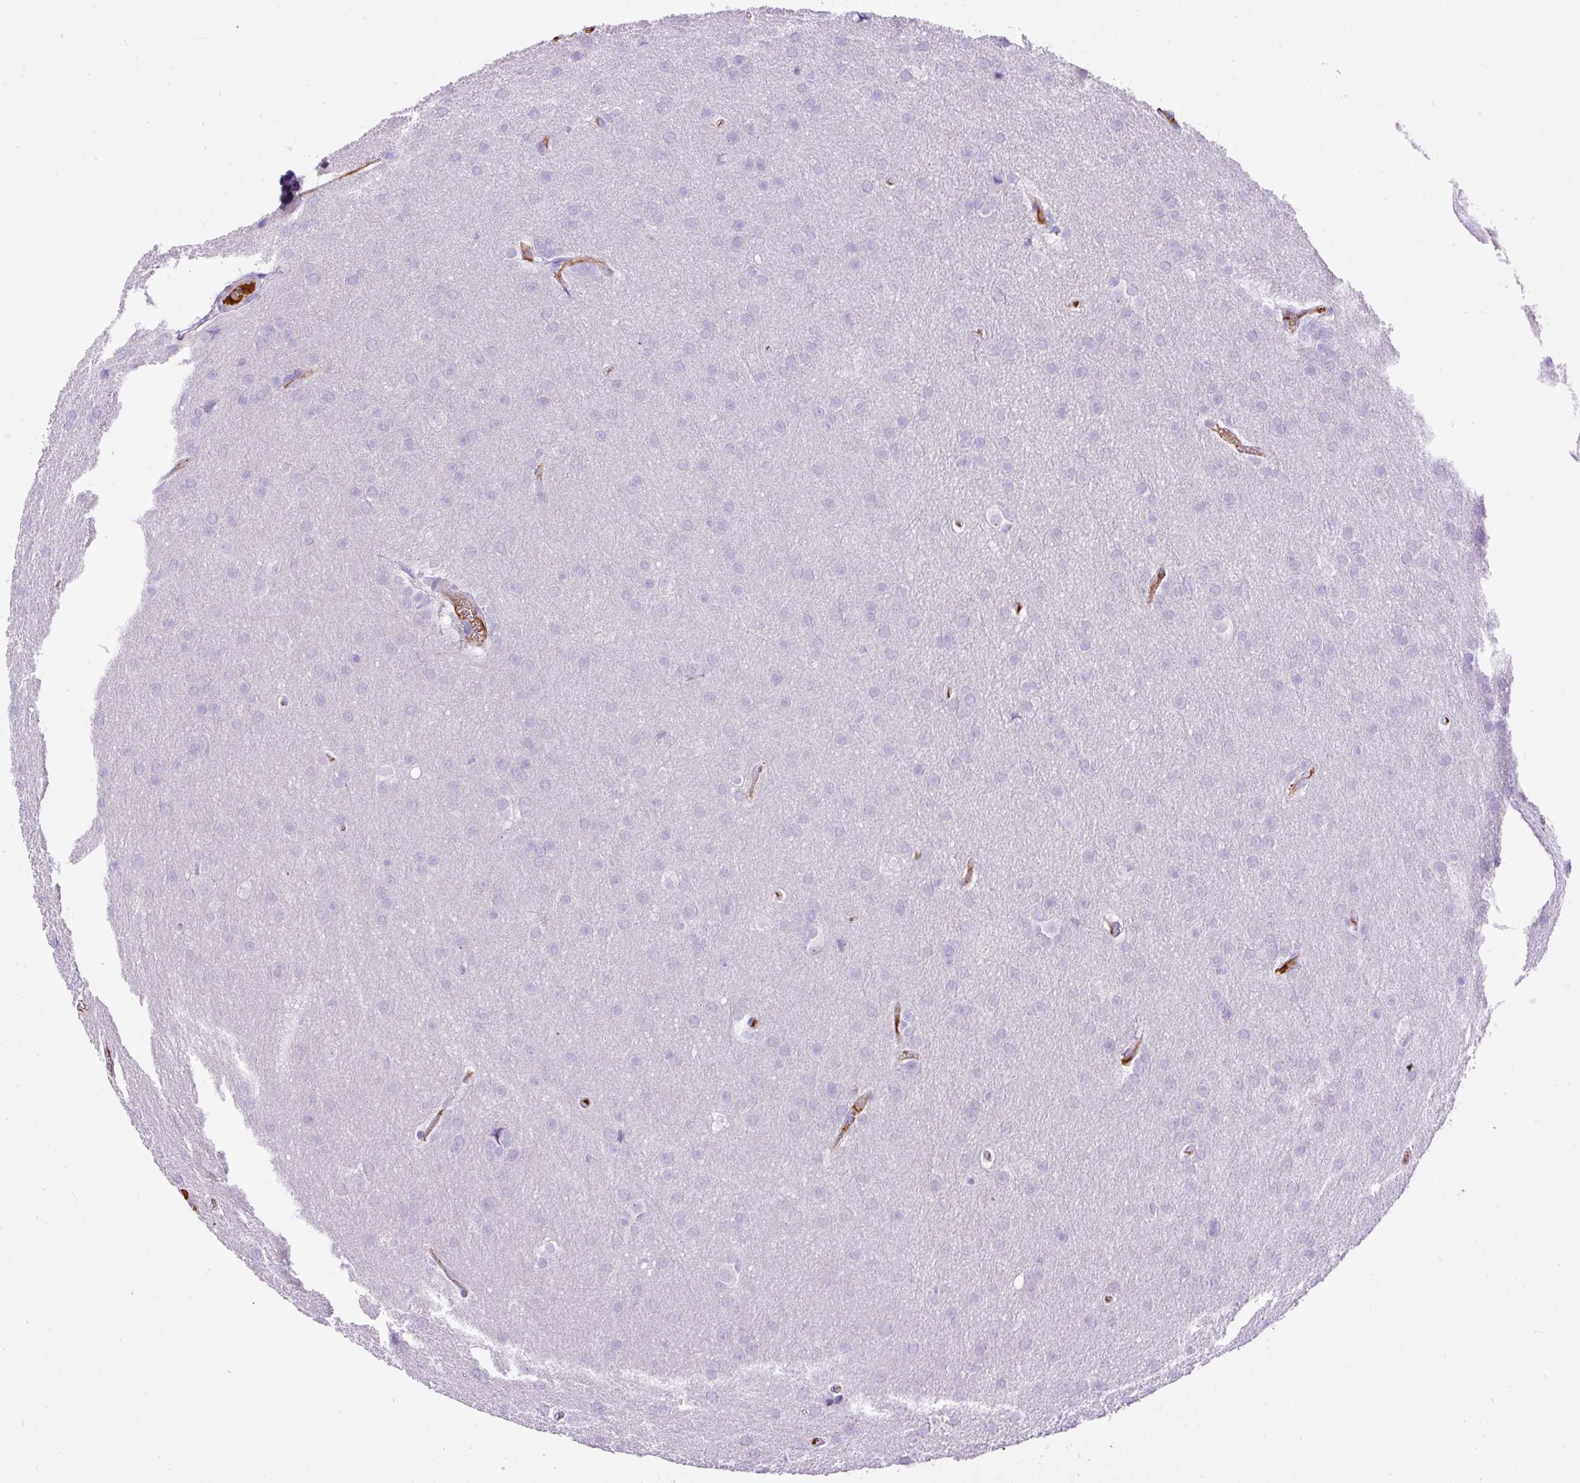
{"staining": {"intensity": "negative", "quantity": "none", "location": "none"}, "tissue": "glioma", "cell_type": "Tumor cells", "image_type": "cancer", "snomed": [{"axis": "morphology", "description": "Glioma, malignant, Low grade"}, {"axis": "topography", "description": "Brain"}], "caption": "Tumor cells show no significant expression in glioma.", "gene": "APCS", "patient": {"sex": "female", "age": 32}}